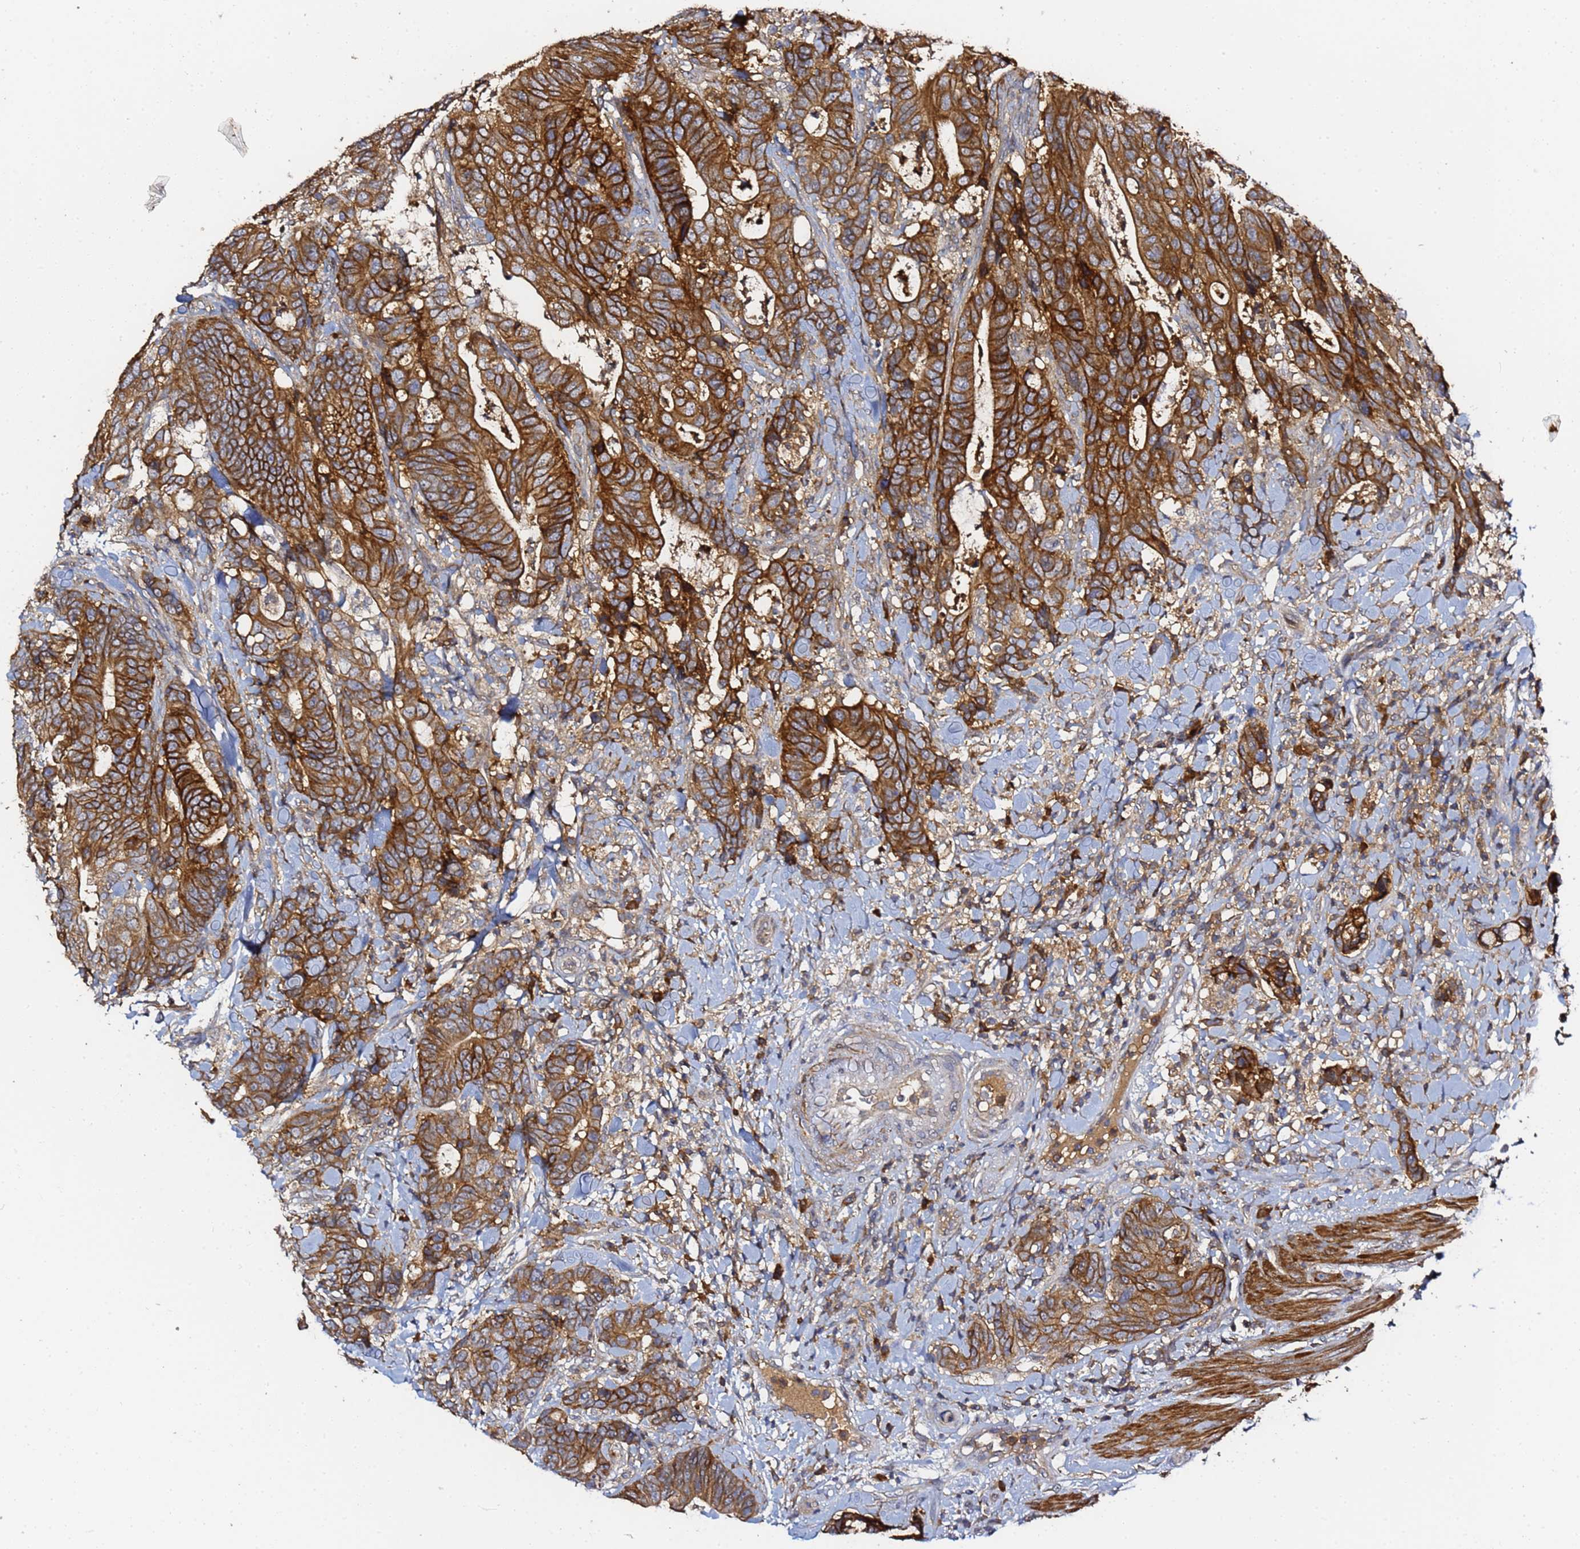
{"staining": {"intensity": "moderate", "quantity": ">75%", "location": "cytoplasmic/membranous"}, "tissue": "colorectal cancer", "cell_type": "Tumor cells", "image_type": "cancer", "snomed": [{"axis": "morphology", "description": "Adenocarcinoma, NOS"}, {"axis": "topography", "description": "Colon"}], "caption": "High-magnification brightfield microscopy of colorectal cancer (adenocarcinoma) stained with DAB (brown) and counterstained with hematoxylin (blue). tumor cells exhibit moderate cytoplasmic/membranous positivity is identified in approximately>75% of cells.", "gene": "LRRC69", "patient": {"sex": "female", "age": 82}}